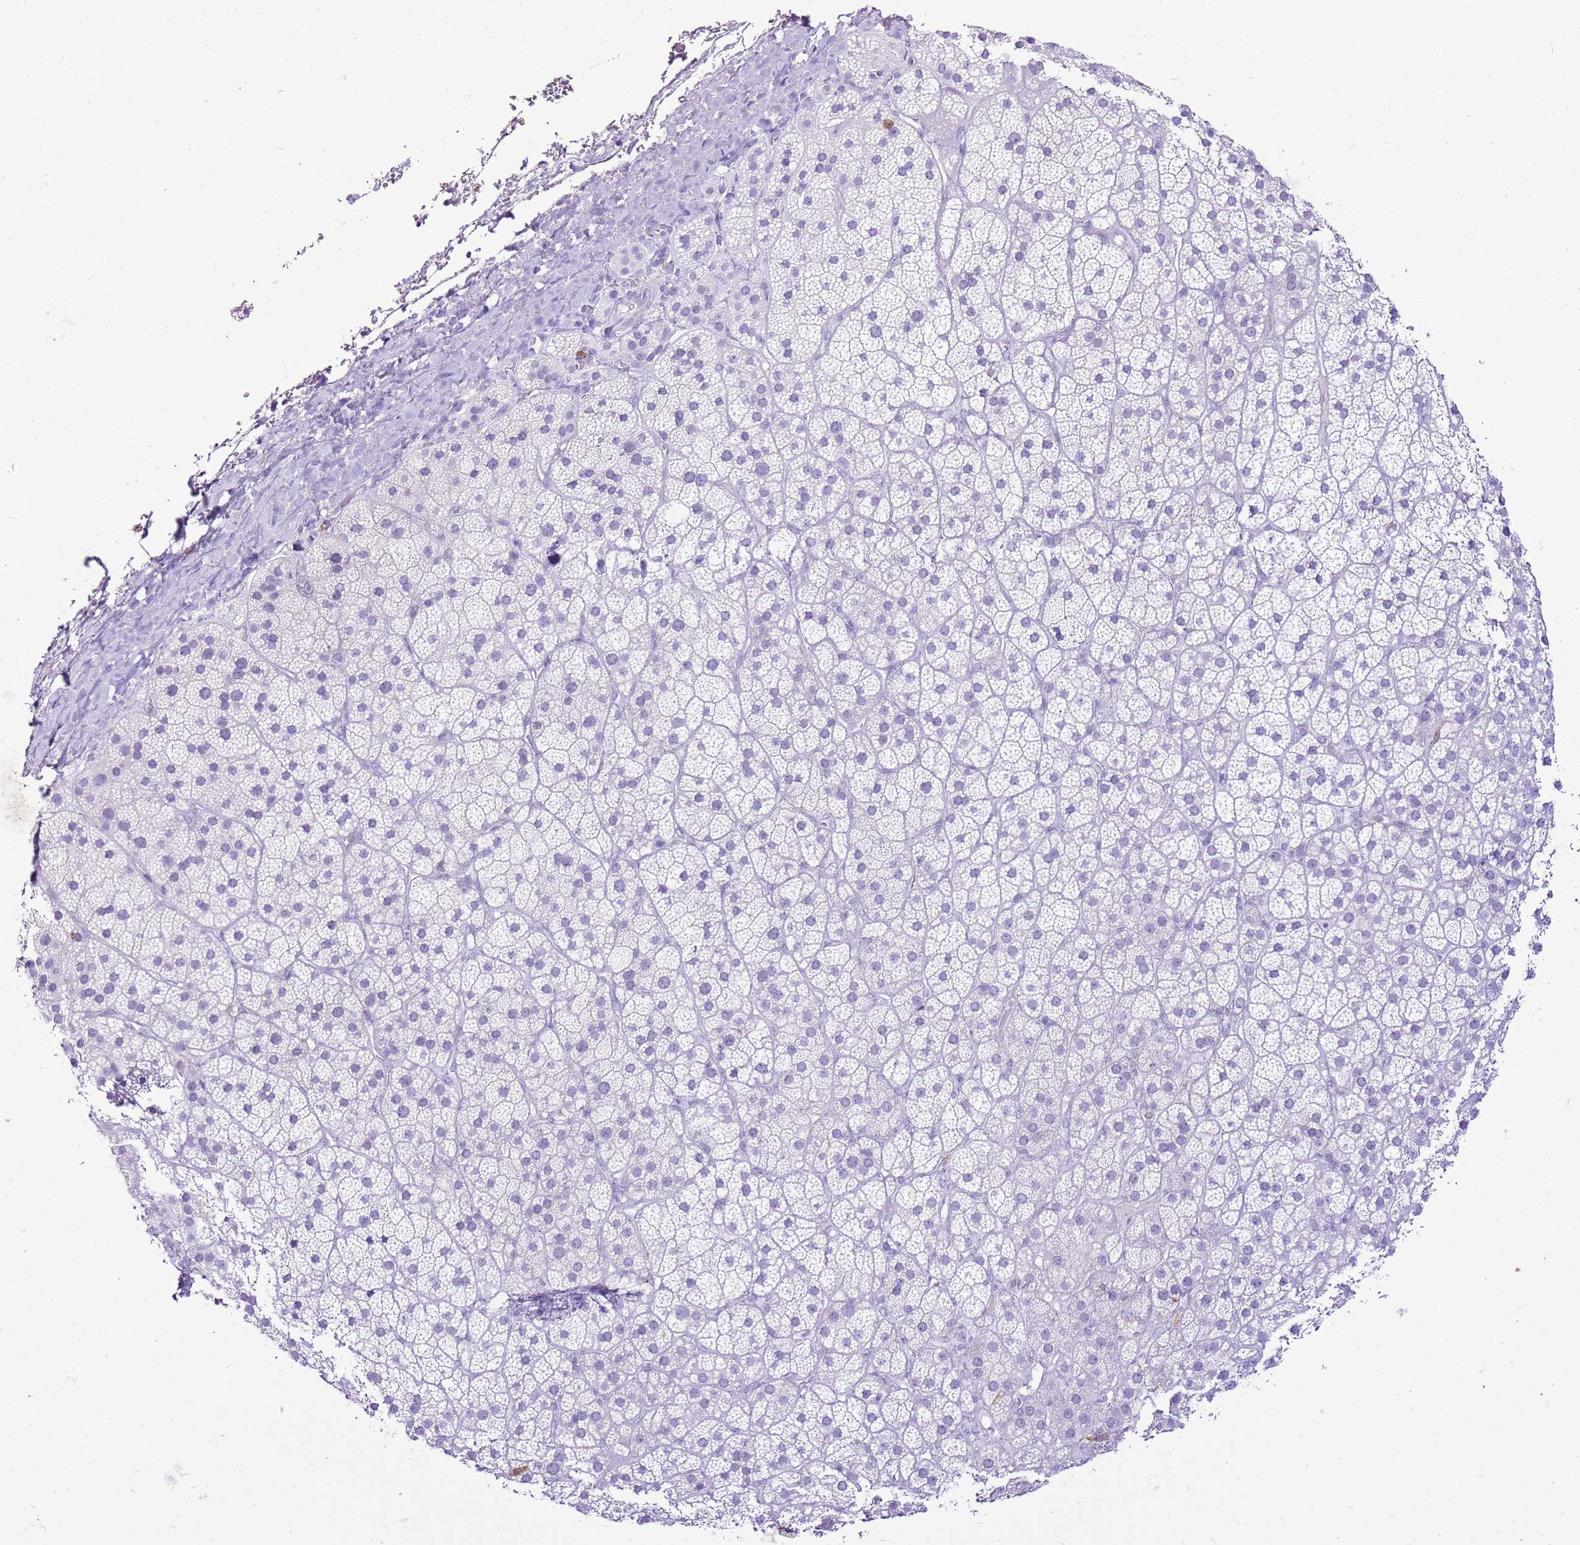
{"staining": {"intensity": "negative", "quantity": "none", "location": "none"}, "tissue": "adrenal gland", "cell_type": "Glandular cells", "image_type": "normal", "snomed": [{"axis": "morphology", "description": "Normal tissue, NOS"}, {"axis": "topography", "description": "Adrenal gland"}], "caption": "Immunohistochemical staining of benign adrenal gland displays no significant staining in glandular cells. Nuclei are stained in blue.", "gene": "SPC25", "patient": {"sex": "female", "age": 70}}